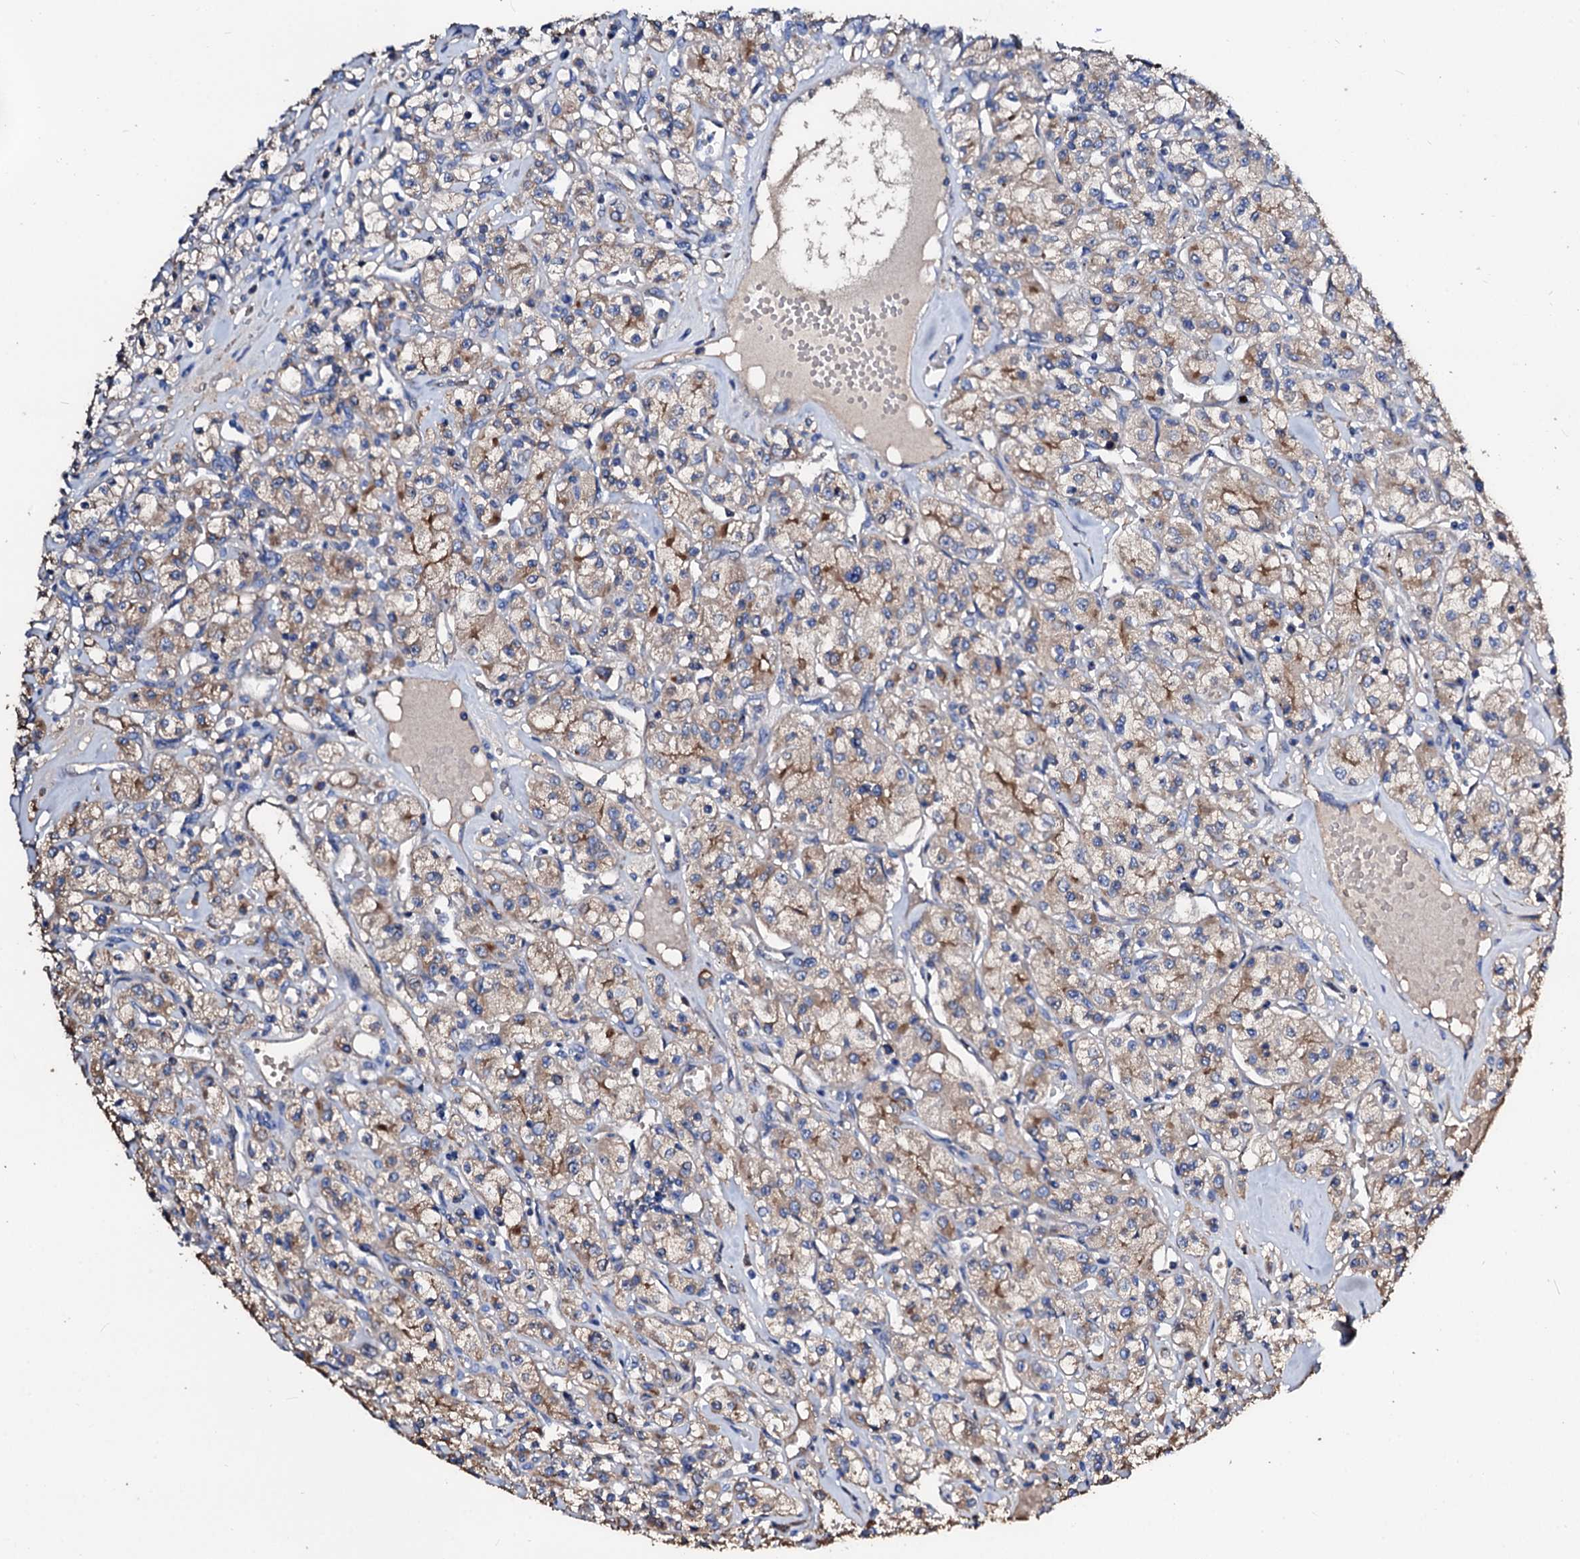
{"staining": {"intensity": "moderate", "quantity": "<25%", "location": "cytoplasmic/membranous"}, "tissue": "renal cancer", "cell_type": "Tumor cells", "image_type": "cancer", "snomed": [{"axis": "morphology", "description": "Adenocarcinoma, NOS"}, {"axis": "topography", "description": "Kidney"}], "caption": "Tumor cells show low levels of moderate cytoplasmic/membranous positivity in approximately <25% of cells in human adenocarcinoma (renal). The staining was performed using DAB (3,3'-diaminobenzidine) to visualize the protein expression in brown, while the nuclei were stained in blue with hematoxylin (Magnification: 20x).", "gene": "CSKMT", "patient": {"sex": "female", "age": 59}}